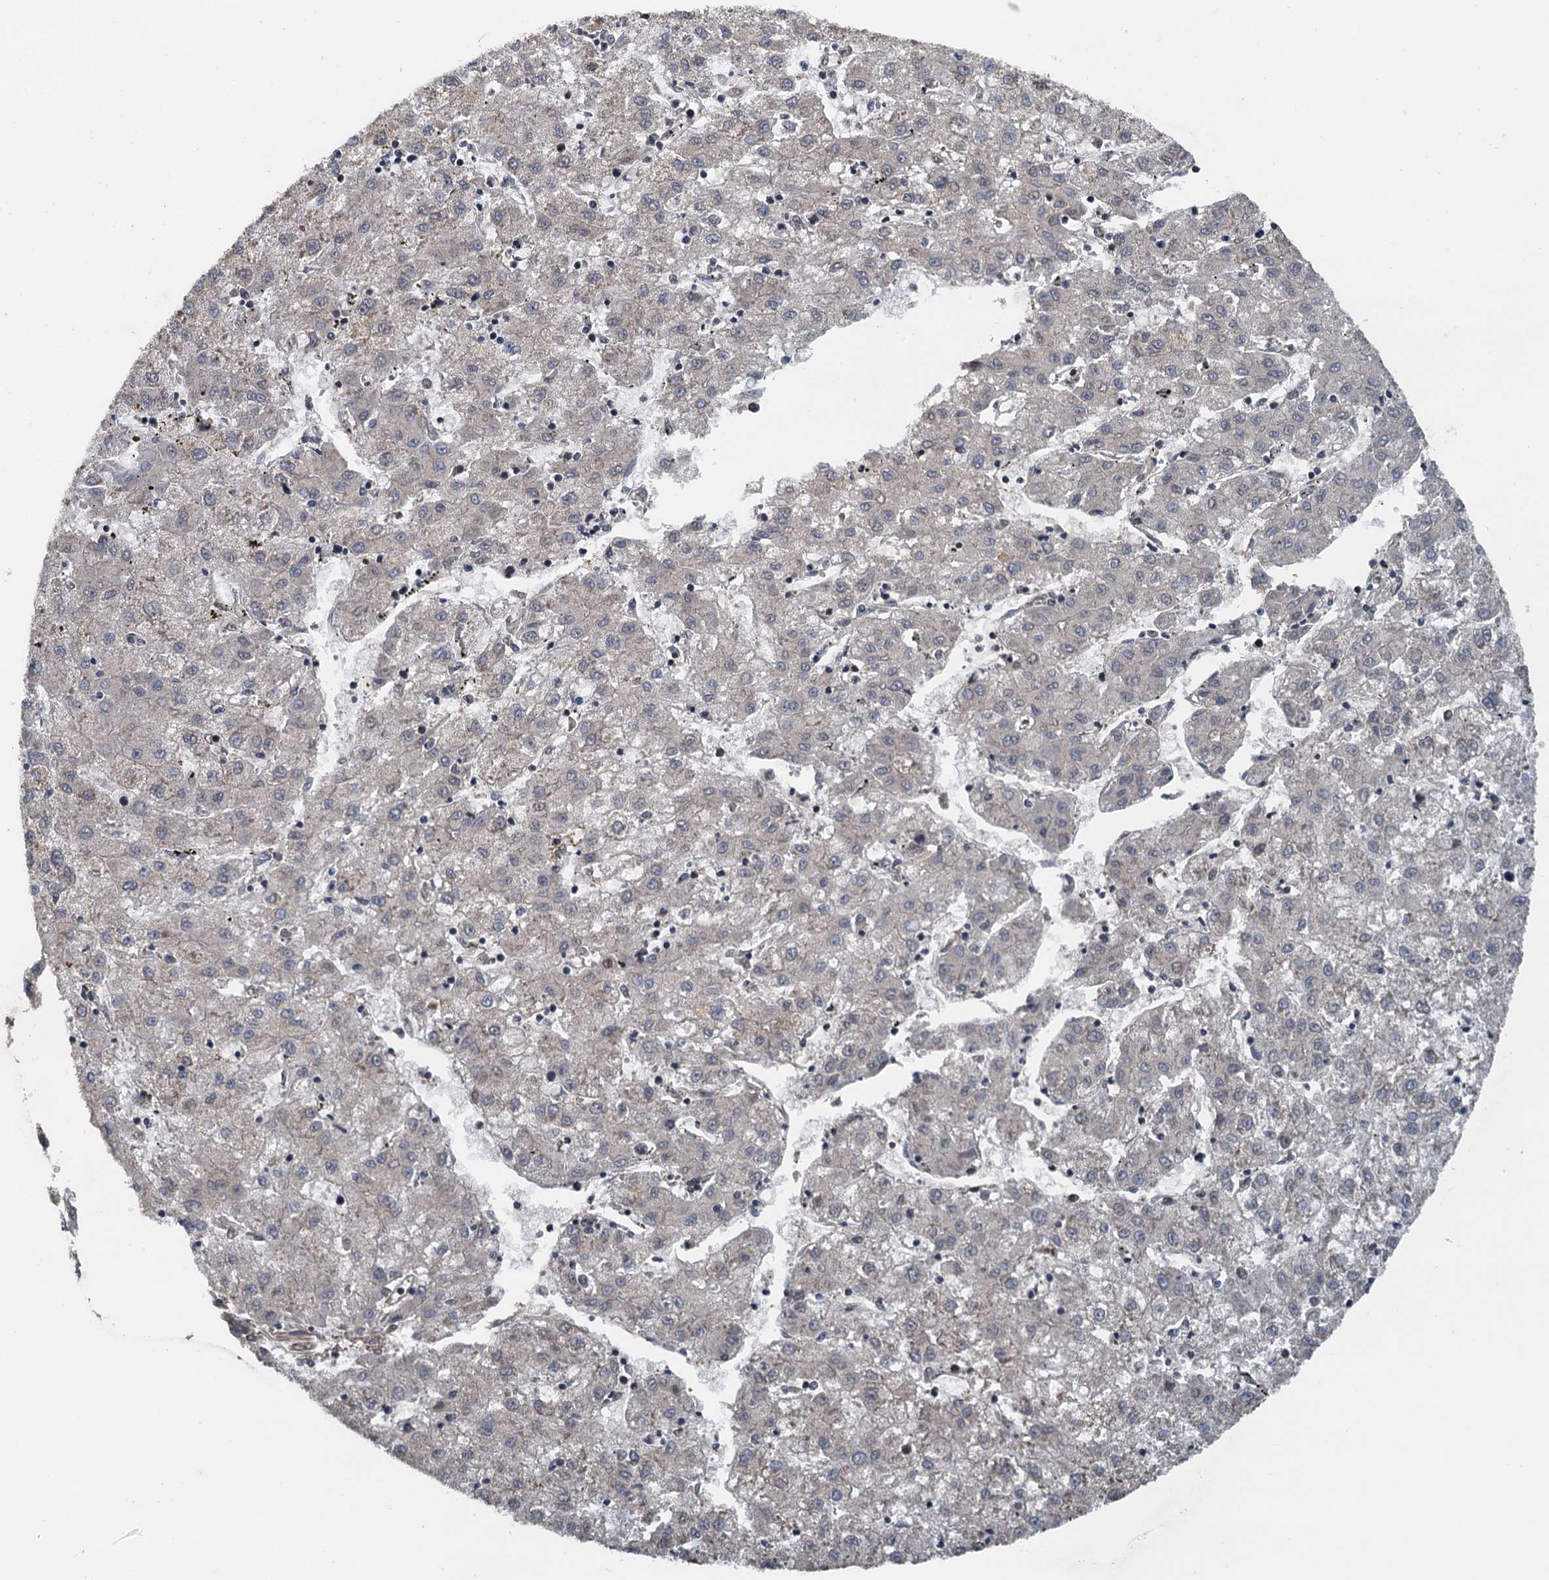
{"staining": {"intensity": "negative", "quantity": "none", "location": "none"}, "tissue": "liver cancer", "cell_type": "Tumor cells", "image_type": "cancer", "snomed": [{"axis": "morphology", "description": "Carcinoma, Hepatocellular, NOS"}, {"axis": "topography", "description": "Liver"}], "caption": "A high-resolution photomicrograph shows immunohistochemistry staining of liver cancer, which demonstrates no significant positivity in tumor cells.", "gene": "MEAK7", "patient": {"sex": "male", "age": 72}}